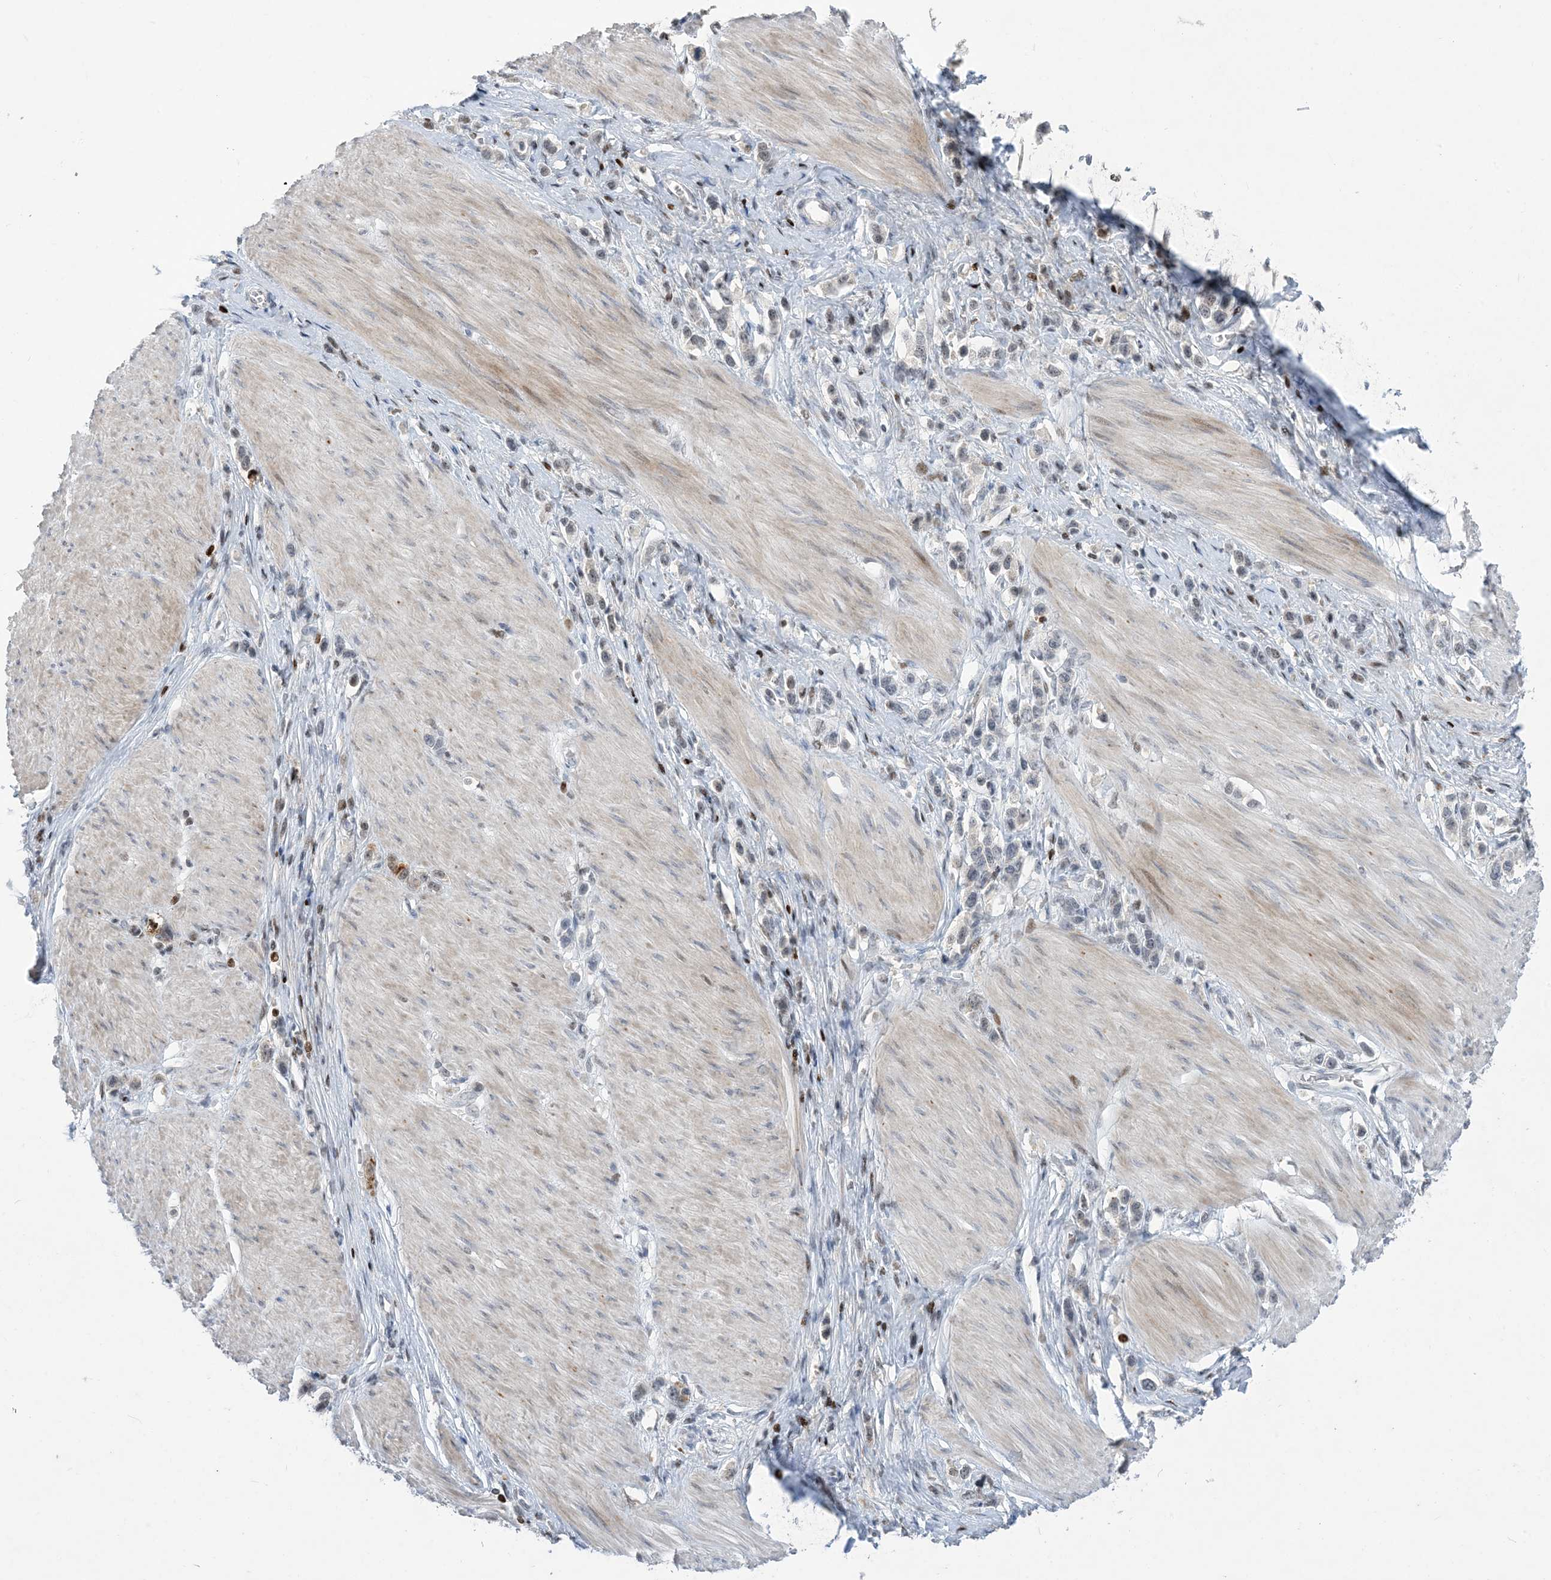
{"staining": {"intensity": "negative", "quantity": "none", "location": "none"}, "tissue": "stomach cancer", "cell_type": "Tumor cells", "image_type": "cancer", "snomed": [{"axis": "morphology", "description": "Adenocarcinoma, NOS"}, {"axis": "topography", "description": "Stomach"}], "caption": "This is a photomicrograph of immunohistochemistry staining of stomach cancer, which shows no staining in tumor cells.", "gene": "SLC25A53", "patient": {"sex": "female", "age": 65}}